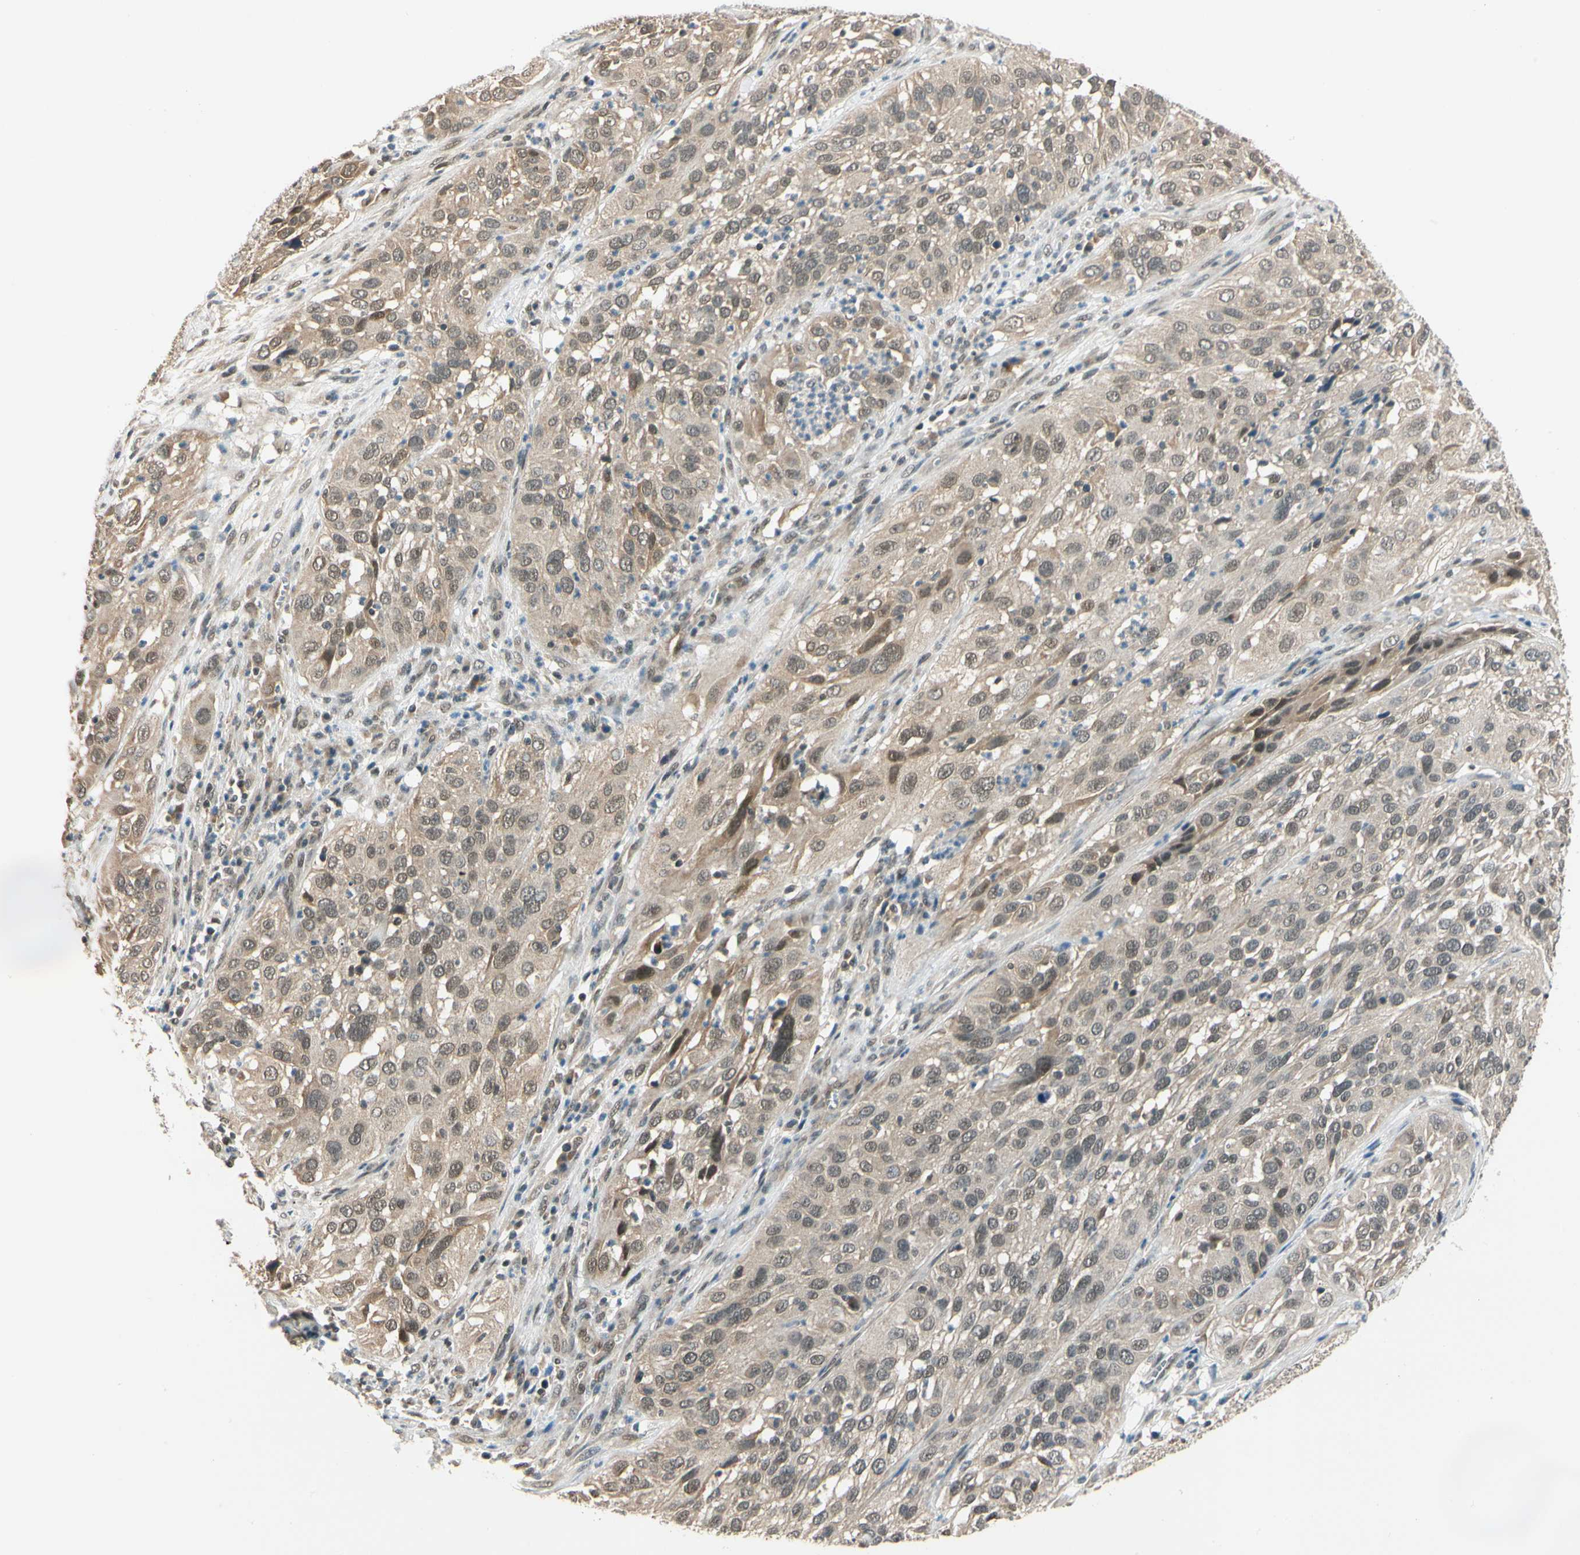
{"staining": {"intensity": "weak", "quantity": ">75%", "location": "cytoplasmic/membranous,nuclear"}, "tissue": "cervical cancer", "cell_type": "Tumor cells", "image_type": "cancer", "snomed": [{"axis": "morphology", "description": "Squamous cell carcinoma, NOS"}, {"axis": "topography", "description": "Cervix"}], "caption": "This photomicrograph shows cervical cancer (squamous cell carcinoma) stained with immunohistochemistry to label a protein in brown. The cytoplasmic/membranous and nuclear of tumor cells show weak positivity for the protein. Nuclei are counter-stained blue.", "gene": "ZSCAN12", "patient": {"sex": "female", "age": 32}}